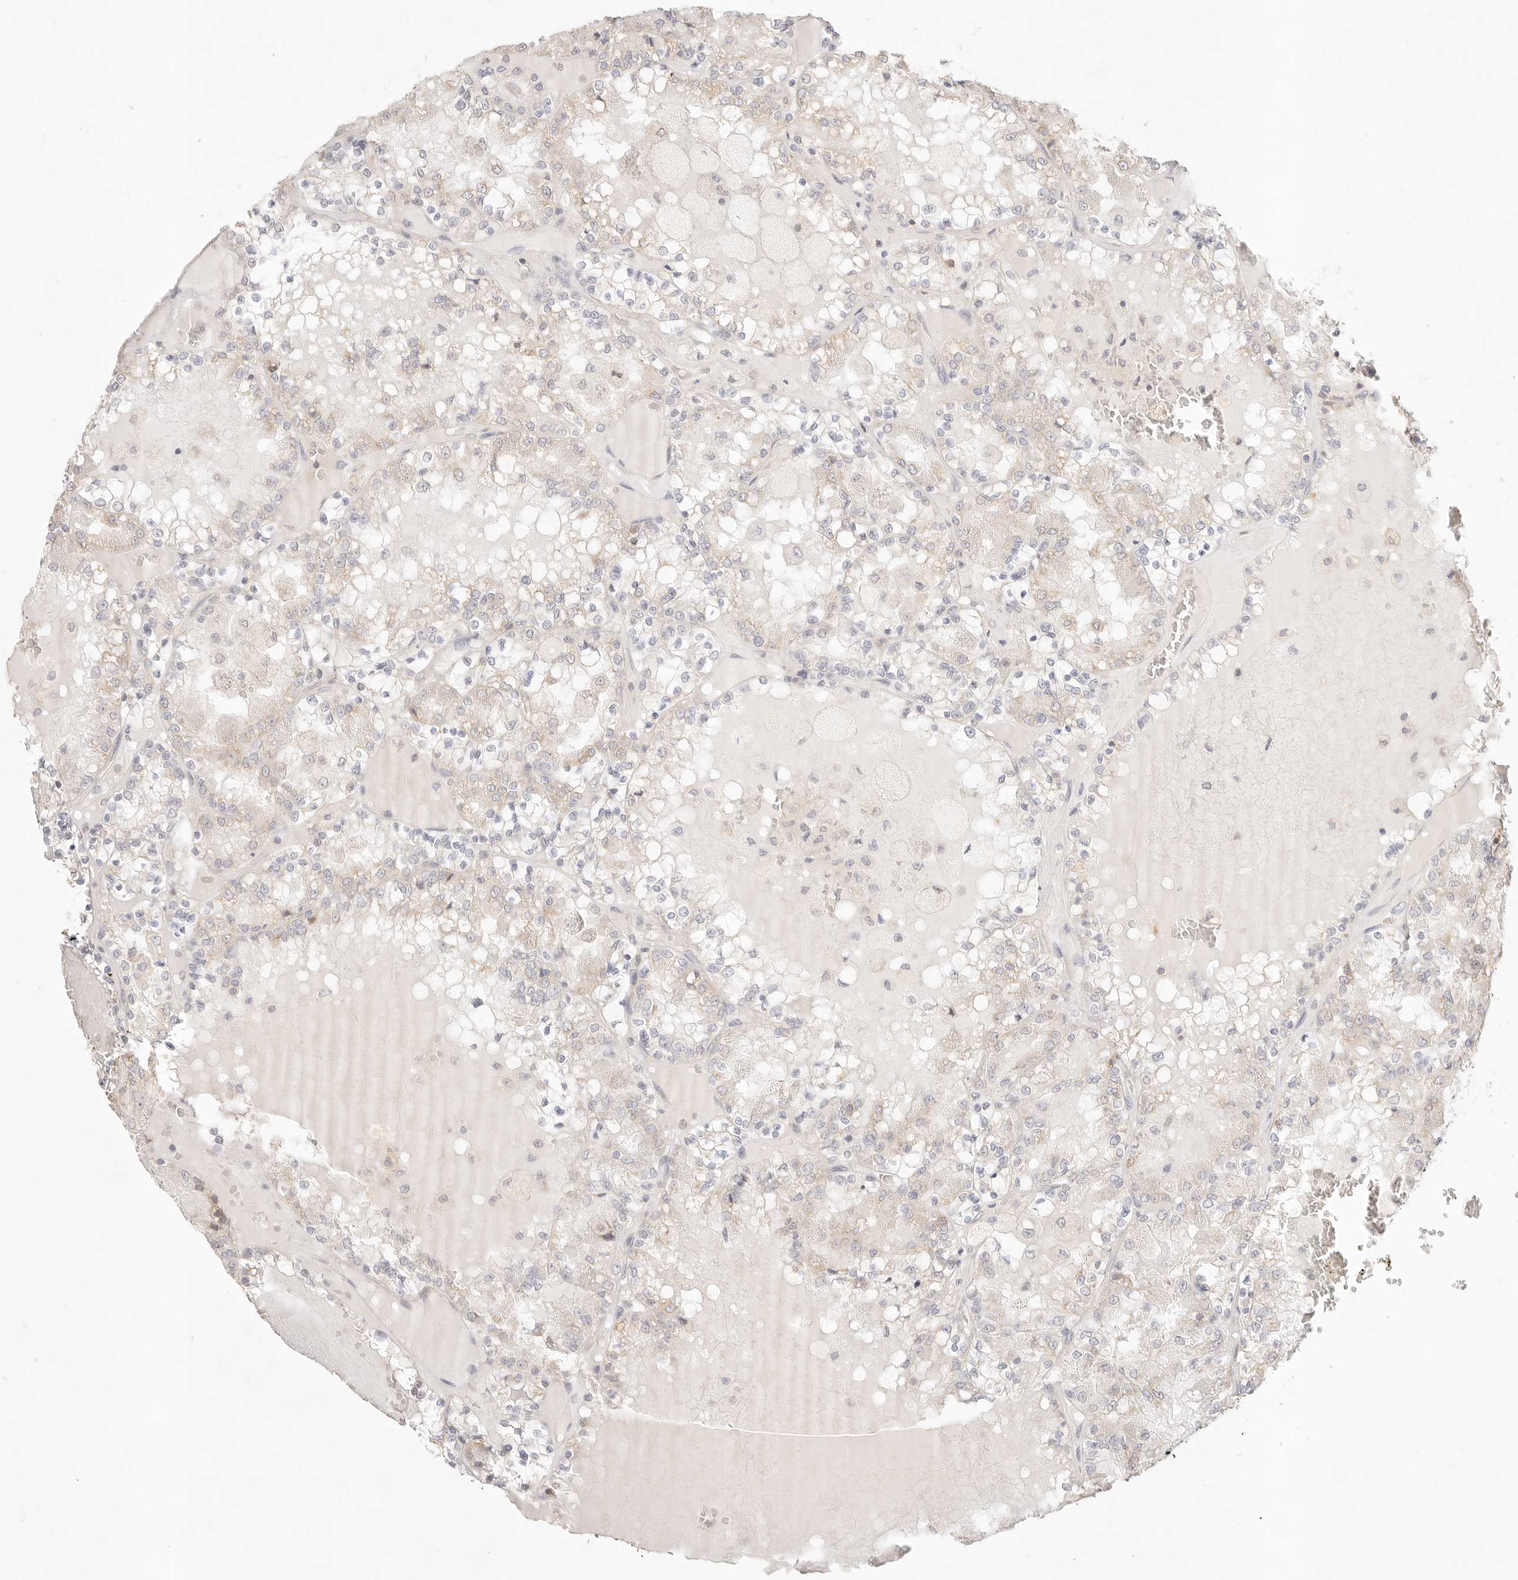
{"staining": {"intensity": "weak", "quantity": "<25%", "location": "cytoplasmic/membranous"}, "tissue": "renal cancer", "cell_type": "Tumor cells", "image_type": "cancer", "snomed": [{"axis": "morphology", "description": "Adenocarcinoma, NOS"}, {"axis": "topography", "description": "Kidney"}], "caption": "IHC of human renal cancer exhibits no staining in tumor cells.", "gene": "GPR156", "patient": {"sex": "female", "age": 56}}